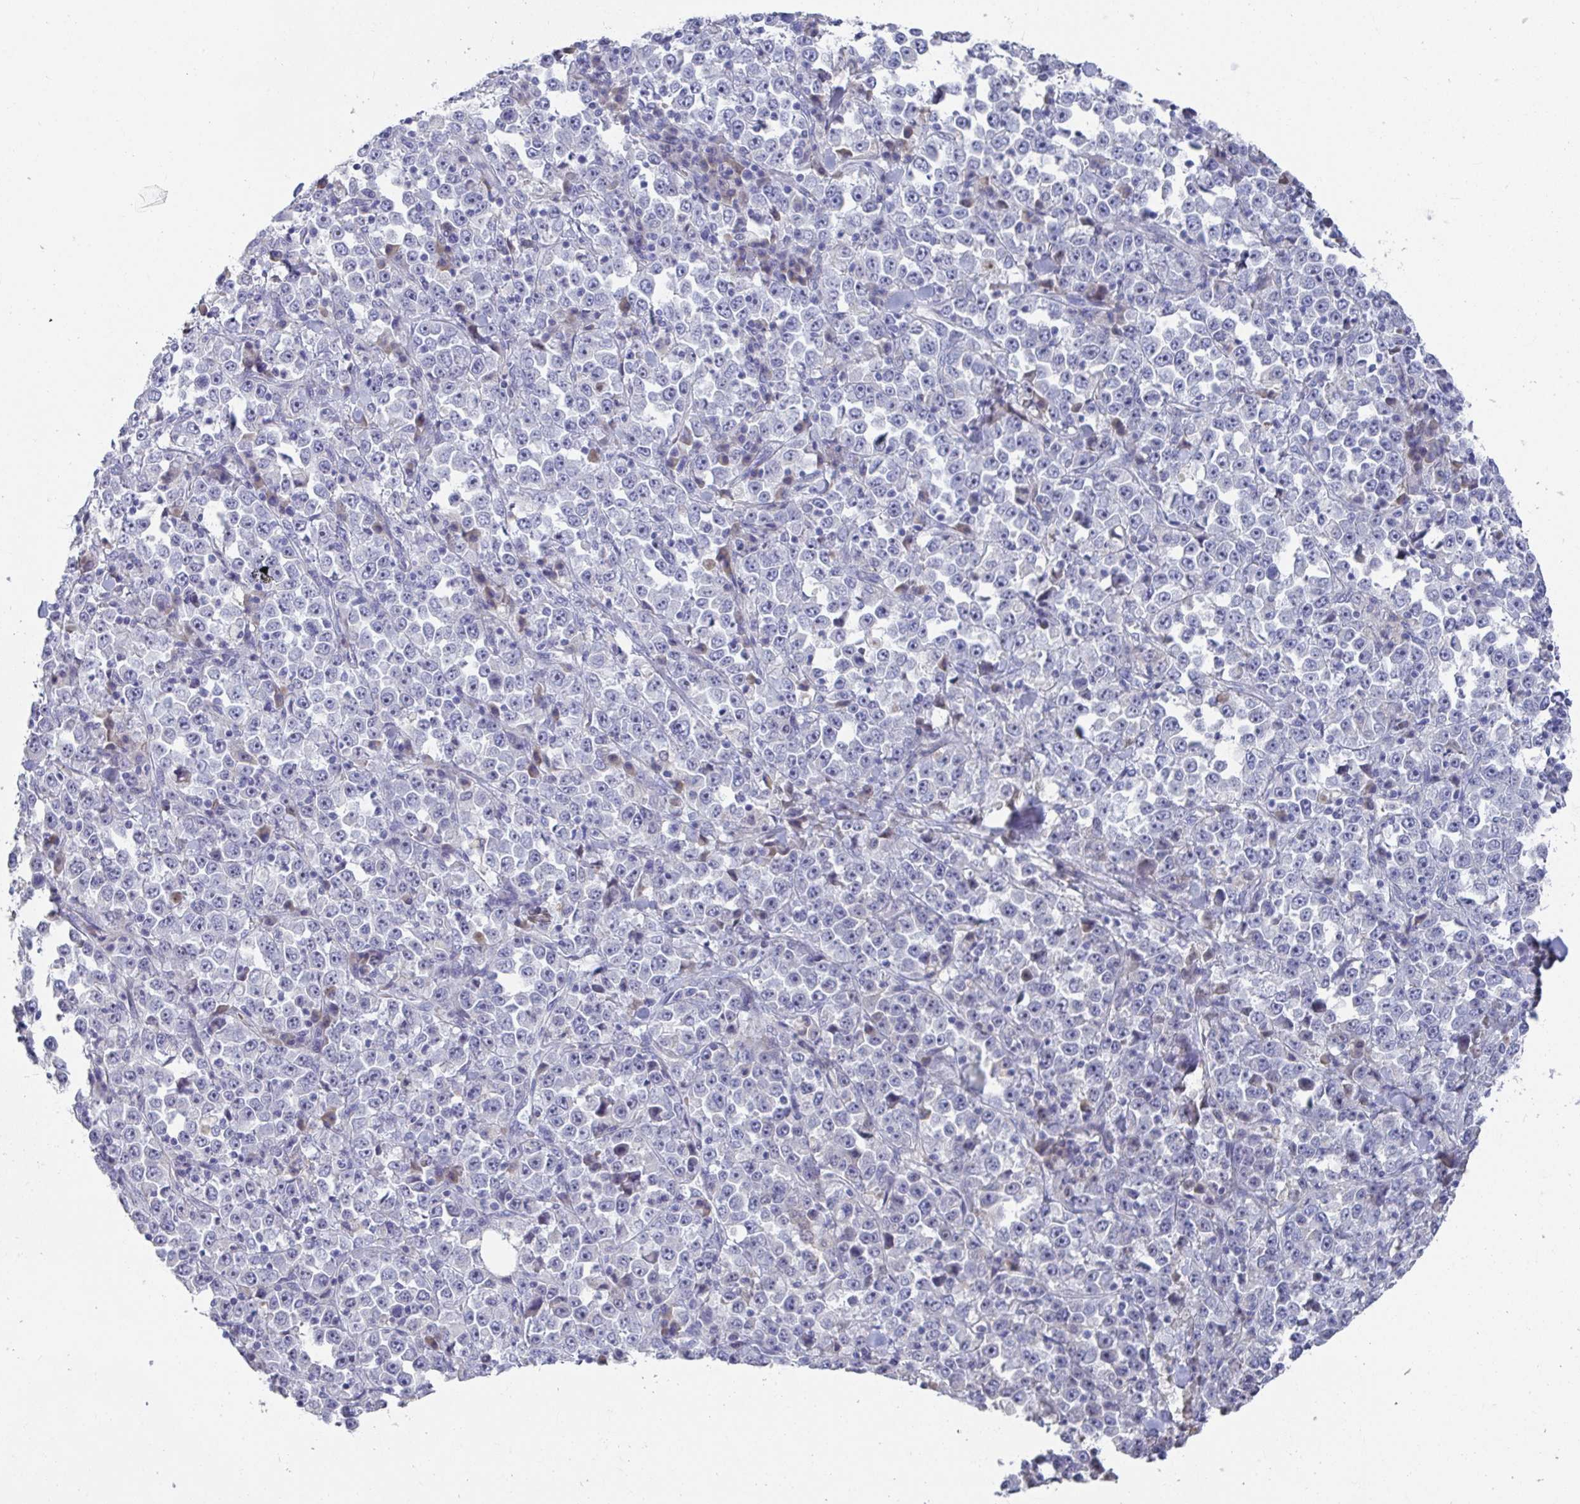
{"staining": {"intensity": "negative", "quantity": "none", "location": "none"}, "tissue": "stomach cancer", "cell_type": "Tumor cells", "image_type": "cancer", "snomed": [{"axis": "morphology", "description": "Normal tissue, NOS"}, {"axis": "morphology", "description": "Adenocarcinoma, NOS"}, {"axis": "topography", "description": "Stomach, upper"}, {"axis": "topography", "description": "Stomach"}], "caption": "Tumor cells are negative for protein expression in human stomach cancer. The staining is performed using DAB (3,3'-diaminobenzidine) brown chromogen with nuclei counter-stained in using hematoxylin.", "gene": "ANO5", "patient": {"sex": "male", "age": 59}}